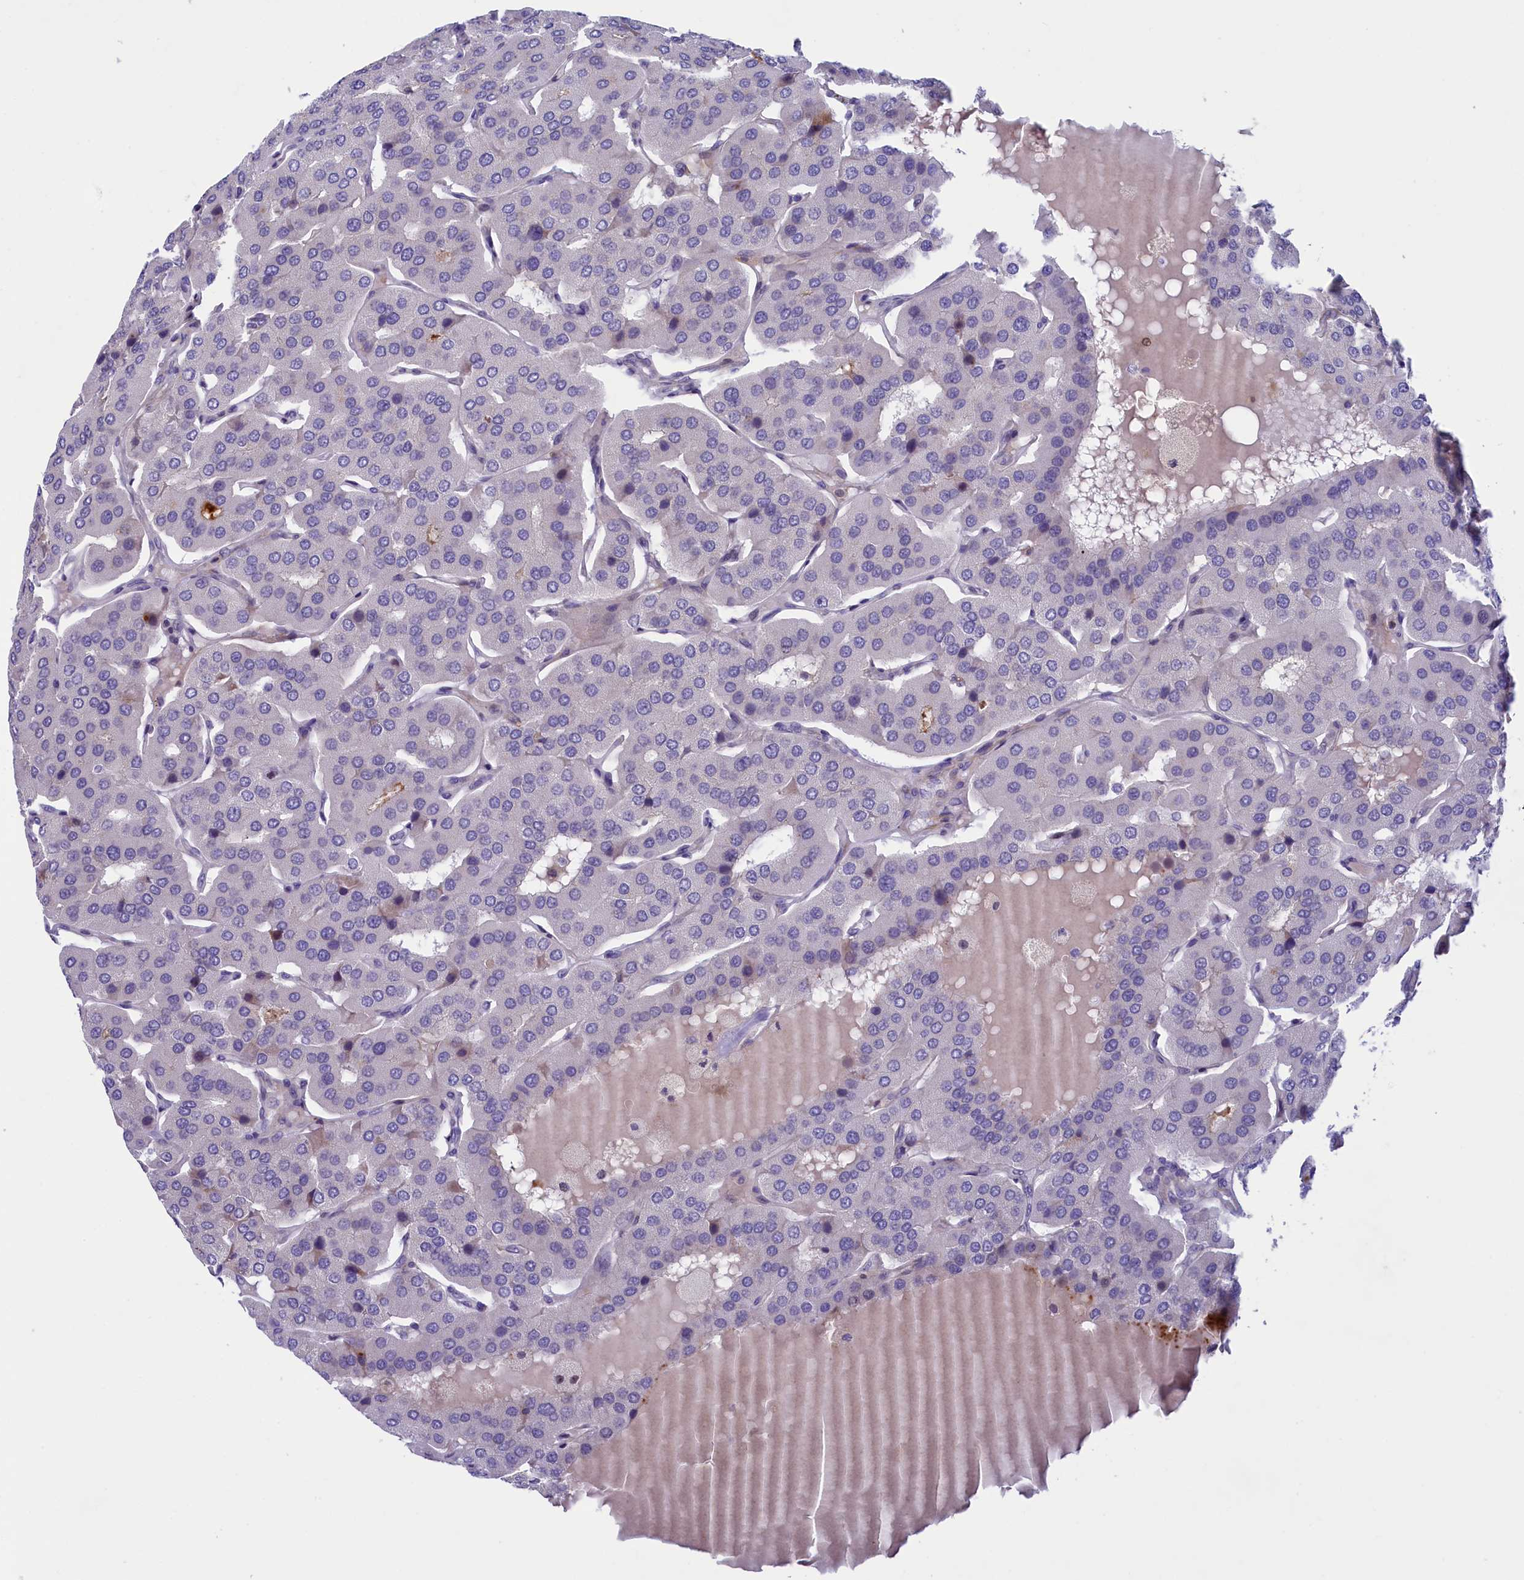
{"staining": {"intensity": "negative", "quantity": "none", "location": "none"}, "tissue": "parathyroid gland", "cell_type": "Glandular cells", "image_type": "normal", "snomed": [{"axis": "morphology", "description": "Normal tissue, NOS"}, {"axis": "morphology", "description": "Adenoma, NOS"}, {"axis": "topography", "description": "Parathyroid gland"}], "caption": "Immunohistochemistry (IHC) of normal human parathyroid gland exhibits no positivity in glandular cells. (Immunohistochemistry (IHC), brightfield microscopy, high magnification).", "gene": "LOXL1", "patient": {"sex": "female", "age": 86}}